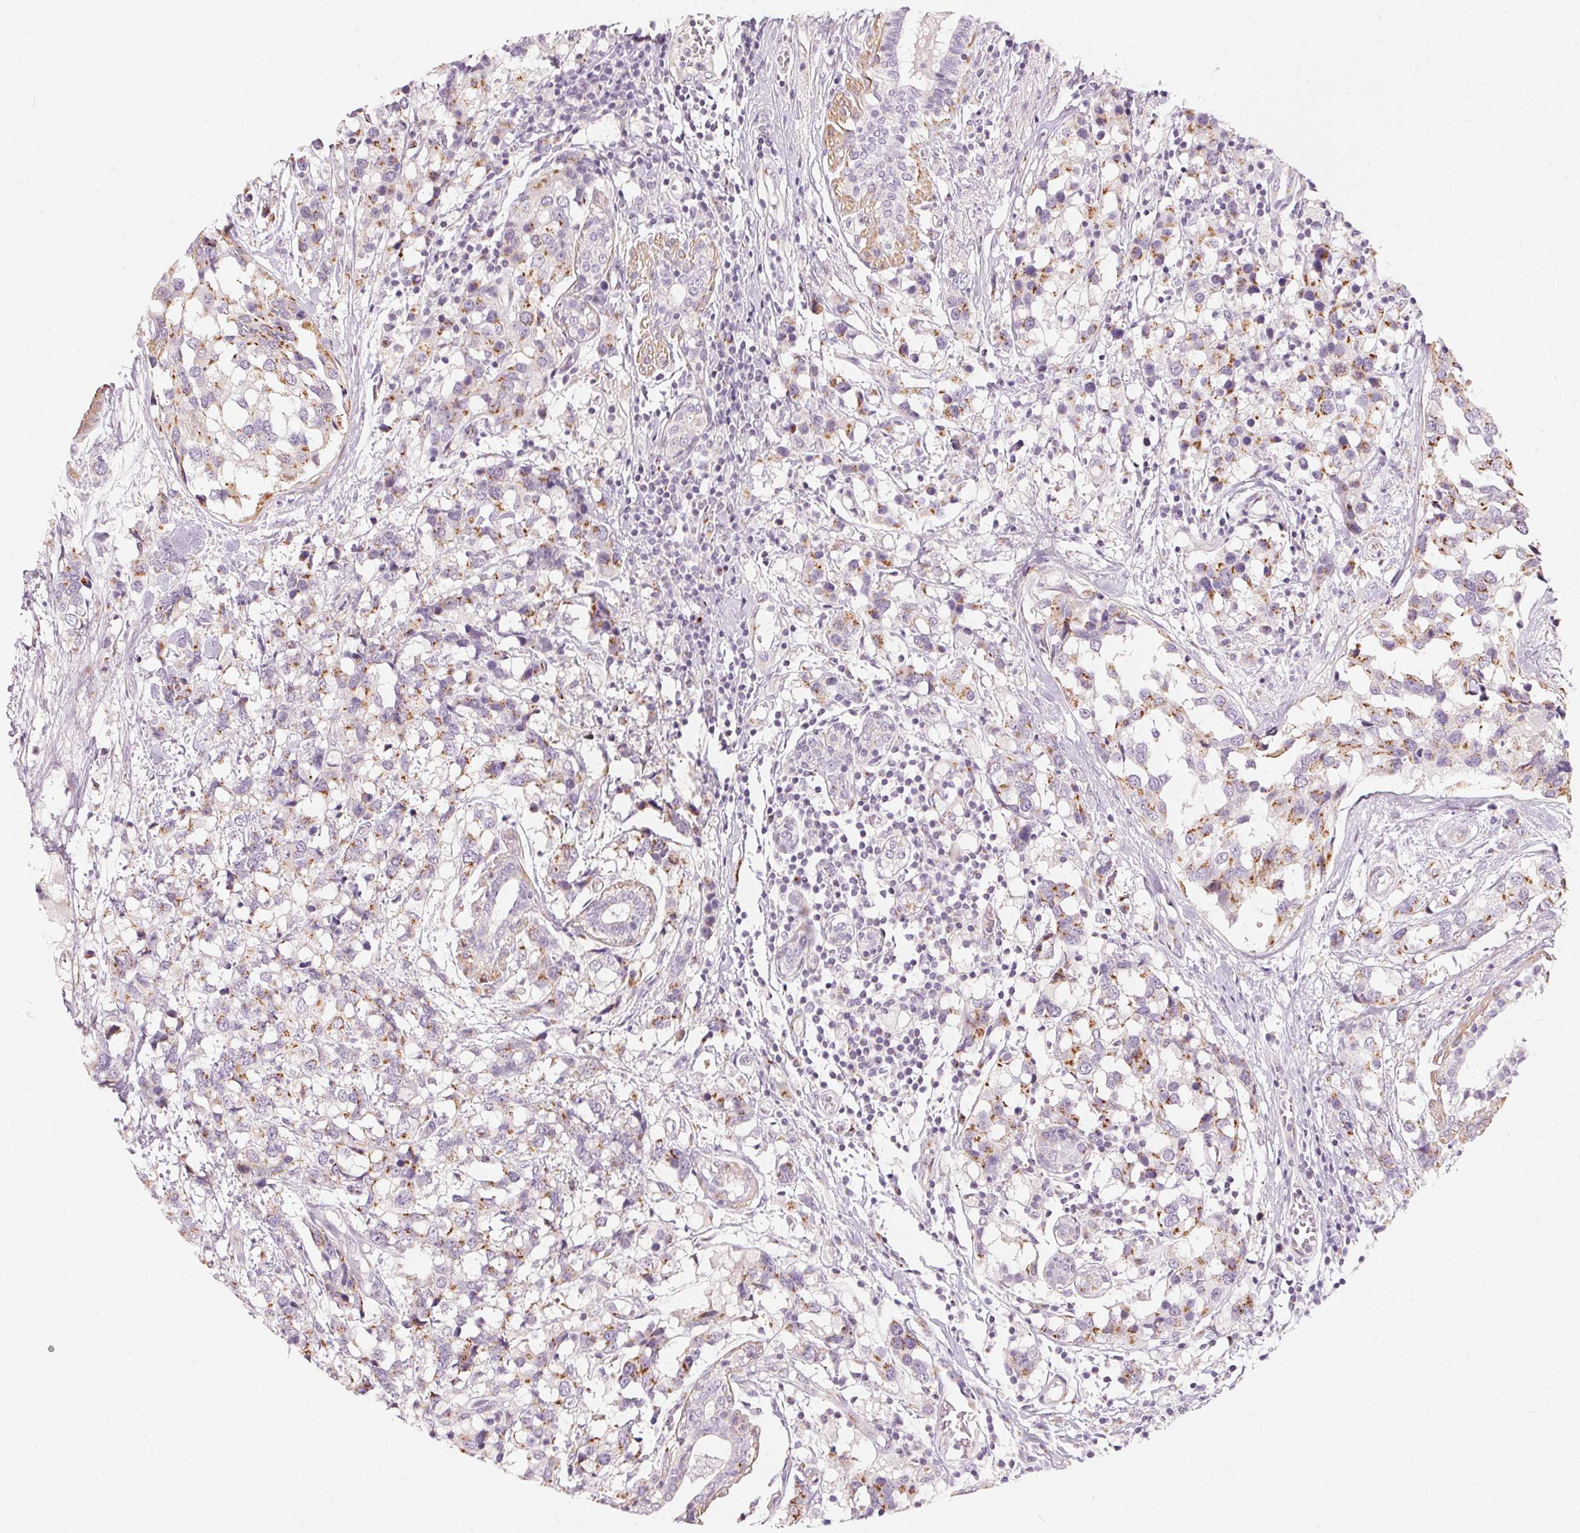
{"staining": {"intensity": "moderate", "quantity": "<25%", "location": "cytoplasmic/membranous"}, "tissue": "breast cancer", "cell_type": "Tumor cells", "image_type": "cancer", "snomed": [{"axis": "morphology", "description": "Lobular carcinoma"}, {"axis": "topography", "description": "Breast"}], "caption": "Immunohistochemistry photomicrograph of neoplastic tissue: human breast cancer (lobular carcinoma) stained using immunohistochemistry exhibits low levels of moderate protein expression localized specifically in the cytoplasmic/membranous of tumor cells, appearing as a cytoplasmic/membranous brown color.", "gene": "DRAM2", "patient": {"sex": "female", "age": 59}}